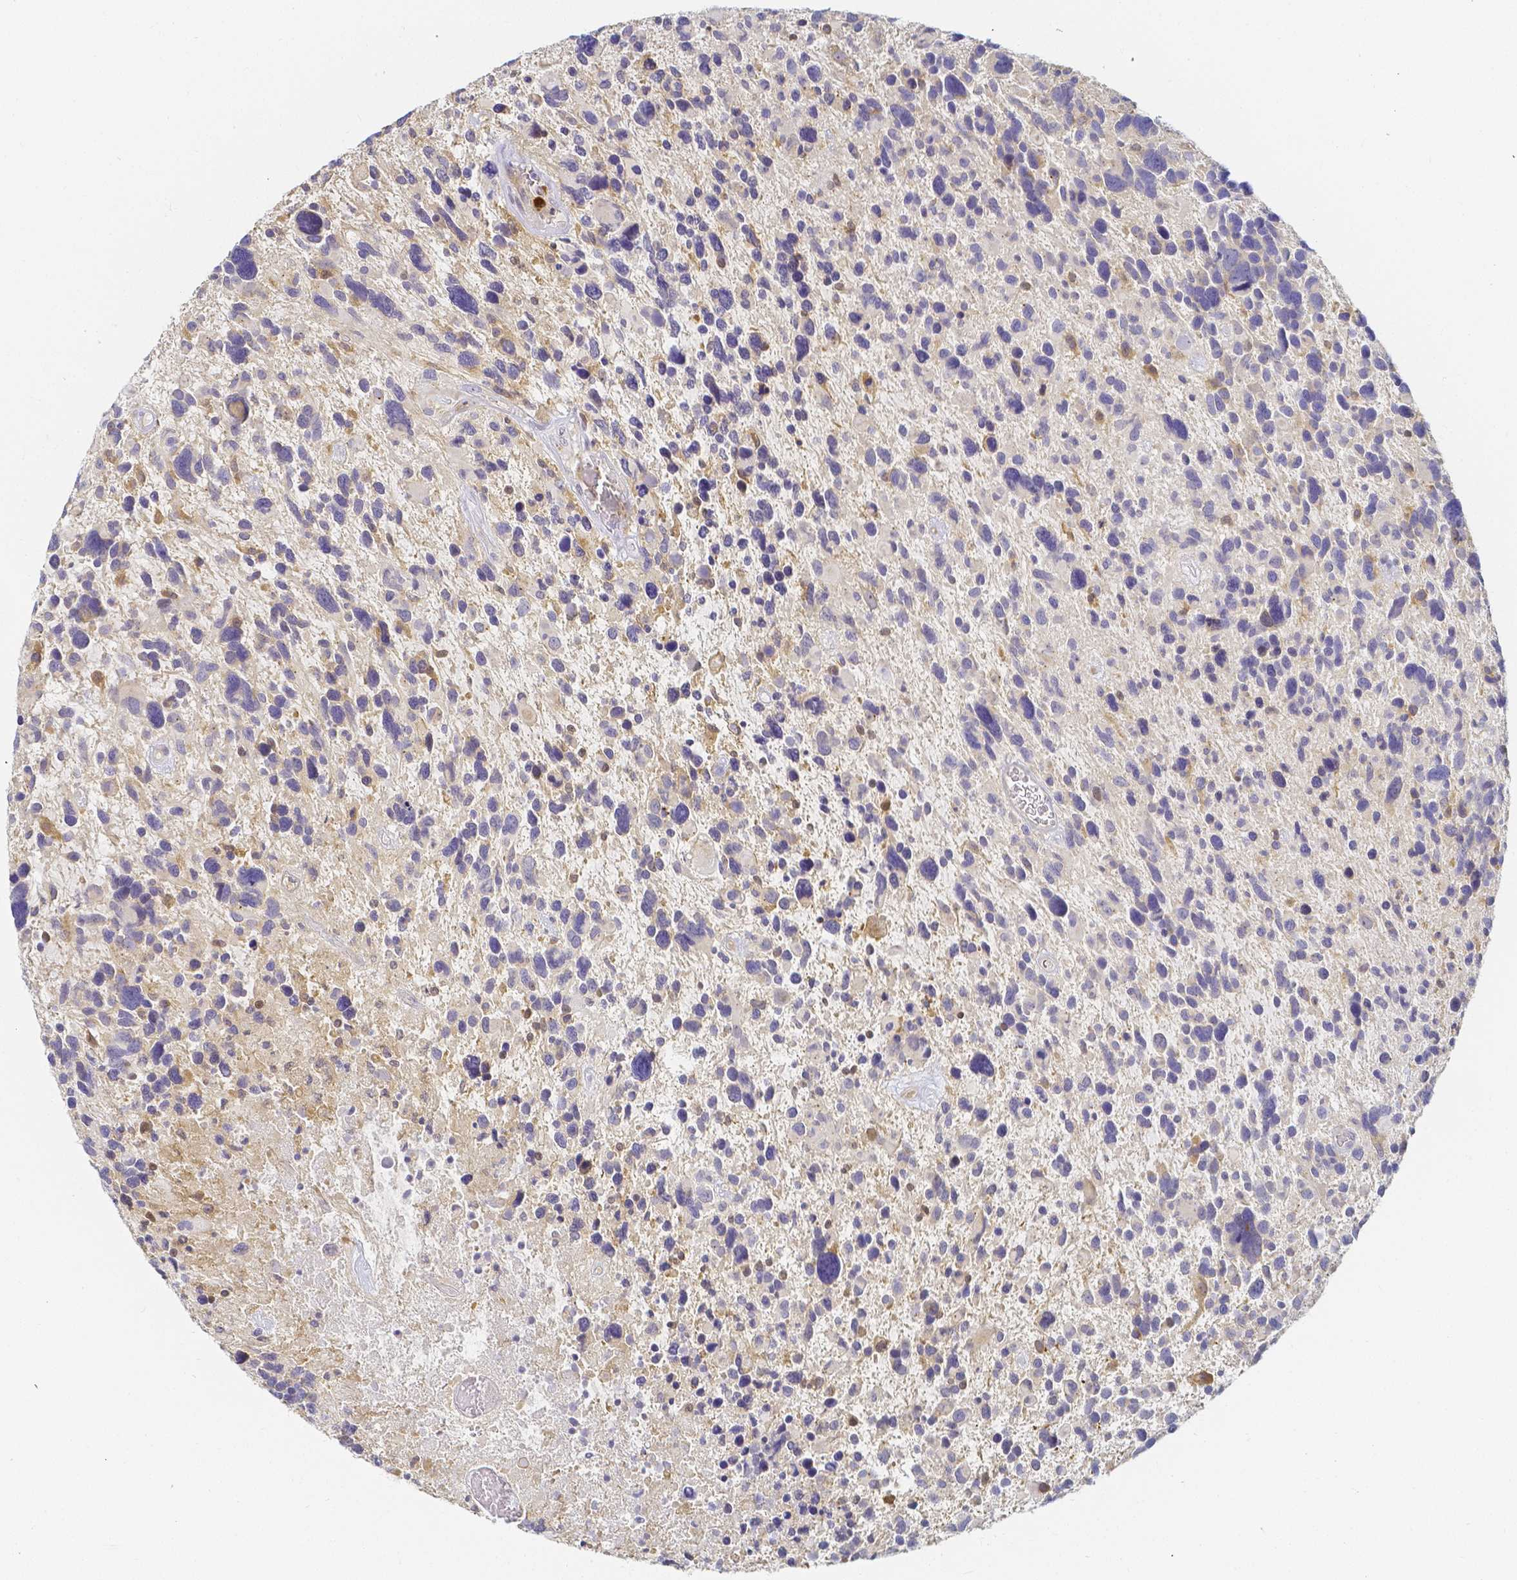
{"staining": {"intensity": "negative", "quantity": "none", "location": "none"}, "tissue": "glioma", "cell_type": "Tumor cells", "image_type": "cancer", "snomed": [{"axis": "morphology", "description": "Glioma, malignant, High grade"}, {"axis": "topography", "description": "Brain"}], "caption": "Immunohistochemical staining of glioma demonstrates no significant staining in tumor cells. The staining was performed using DAB to visualize the protein expression in brown, while the nuclei were stained in blue with hematoxylin (Magnification: 20x).", "gene": "KCNH1", "patient": {"sex": "male", "age": 49}}